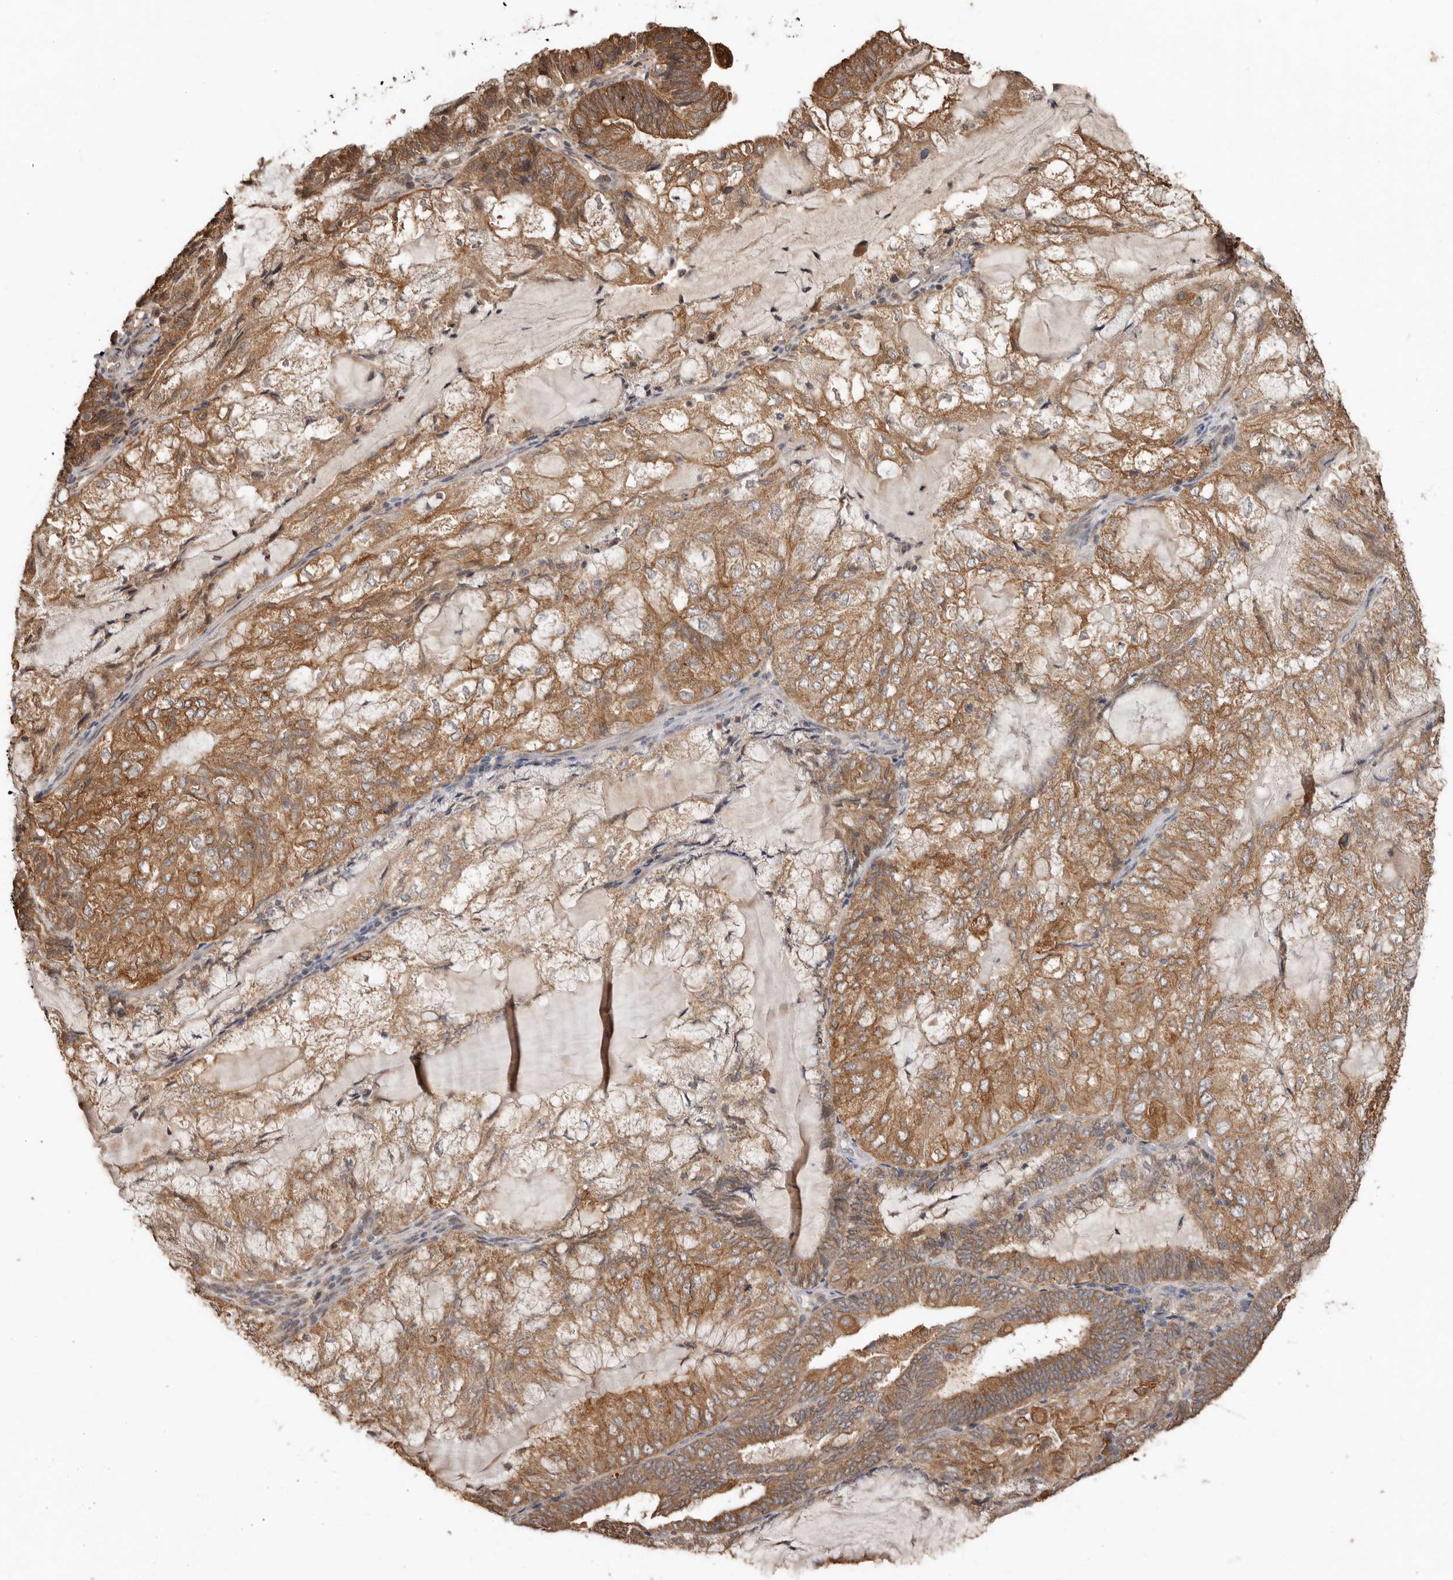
{"staining": {"intensity": "moderate", "quantity": ">75%", "location": "cytoplasmic/membranous"}, "tissue": "endometrial cancer", "cell_type": "Tumor cells", "image_type": "cancer", "snomed": [{"axis": "morphology", "description": "Adenocarcinoma, NOS"}, {"axis": "topography", "description": "Endometrium"}], "caption": "Moderate cytoplasmic/membranous staining is identified in about >75% of tumor cells in endometrial adenocarcinoma.", "gene": "RSPO2", "patient": {"sex": "female", "age": 81}}